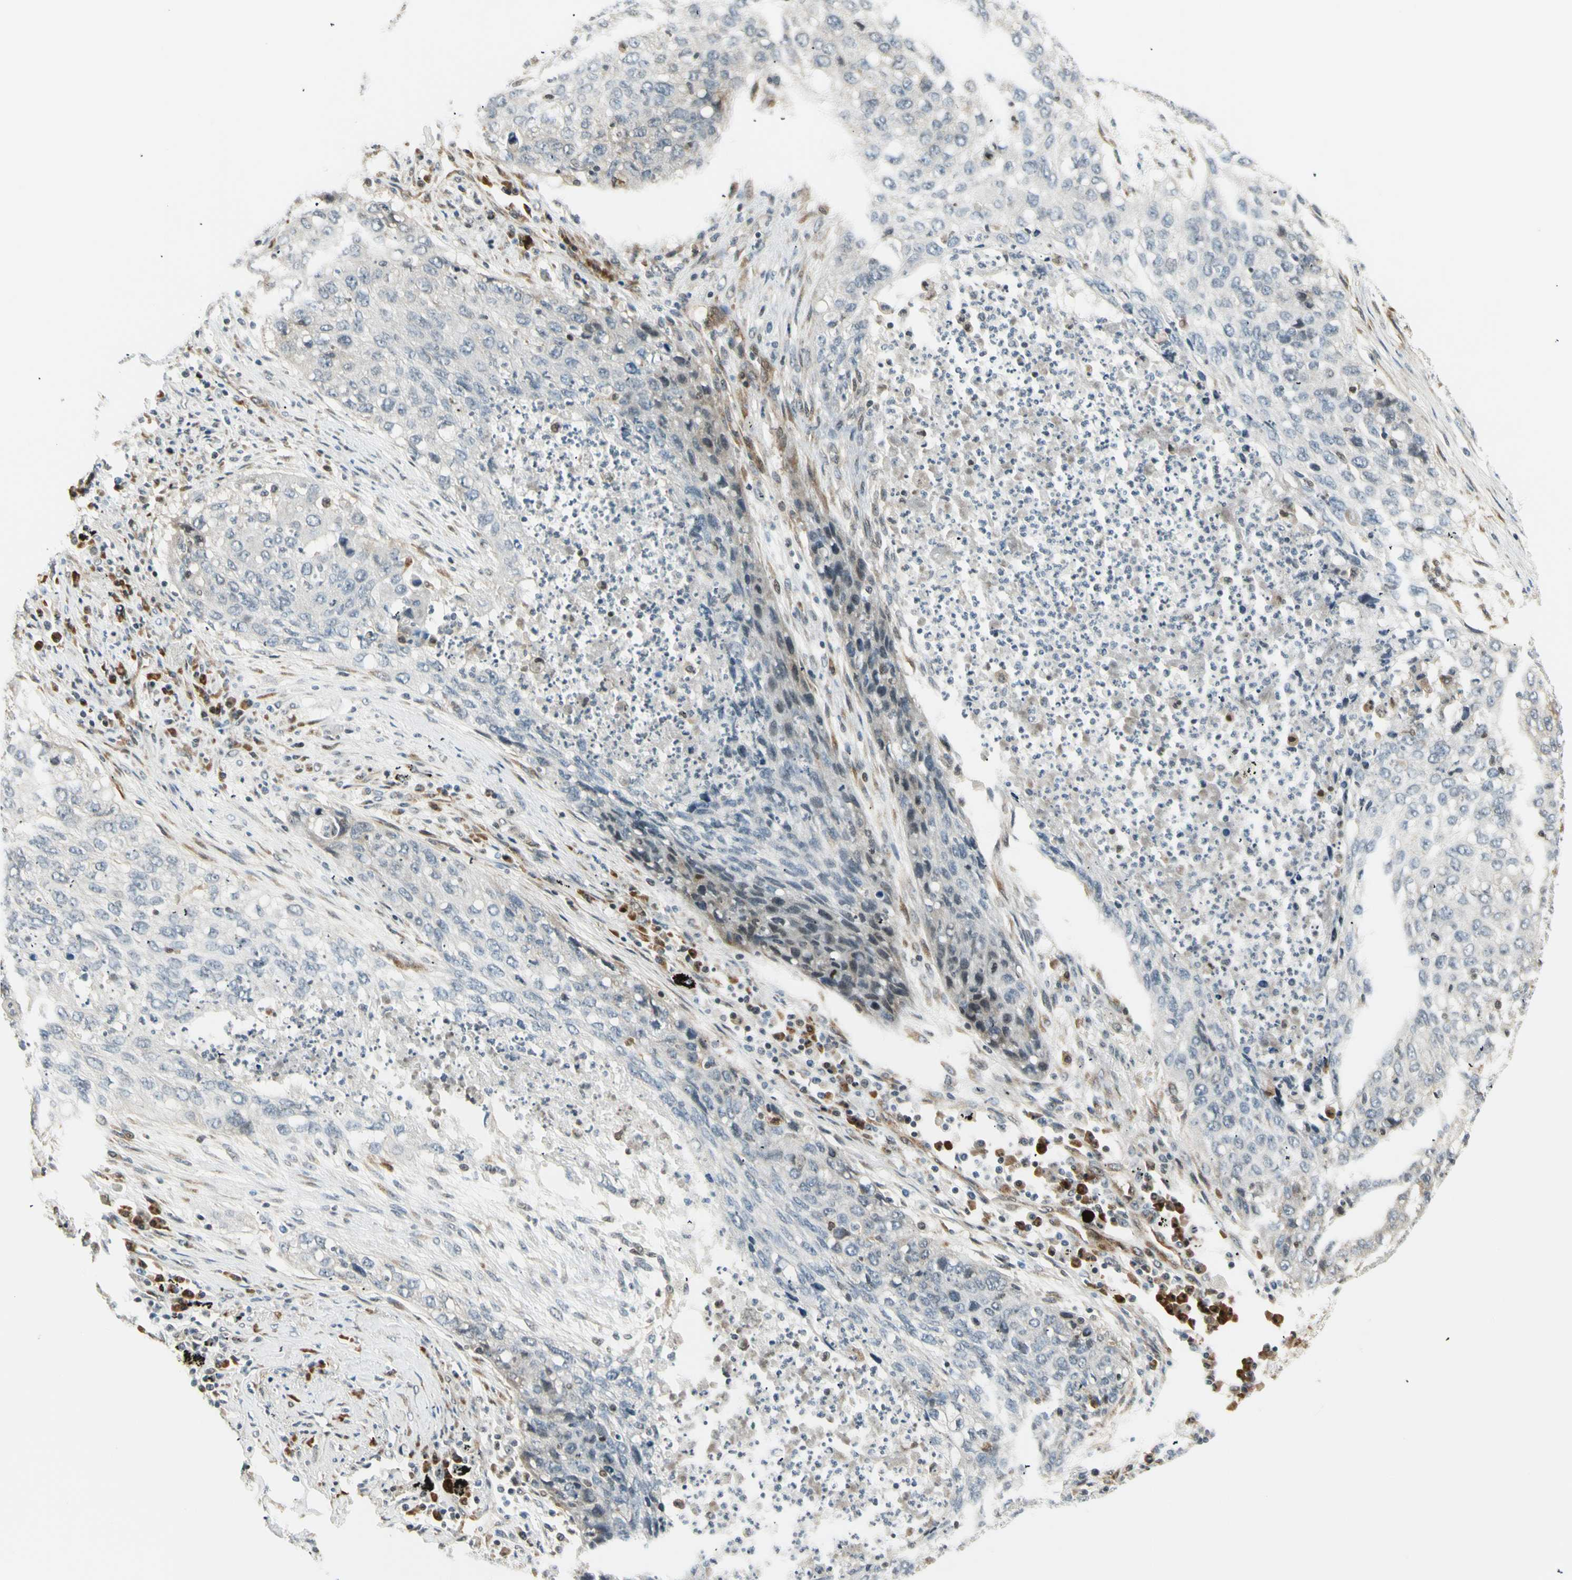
{"staining": {"intensity": "negative", "quantity": "none", "location": "none"}, "tissue": "lung cancer", "cell_type": "Tumor cells", "image_type": "cancer", "snomed": [{"axis": "morphology", "description": "Squamous cell carcinoma, NOS"}, {"axis": "topography", "description": "Lung"}], "caption": "The micrograph displays no significant staining in tumor cells of lung squamous cell carcinoma.", "gene": "TPT1", "patient": {"sex": "female", "age": 63}}